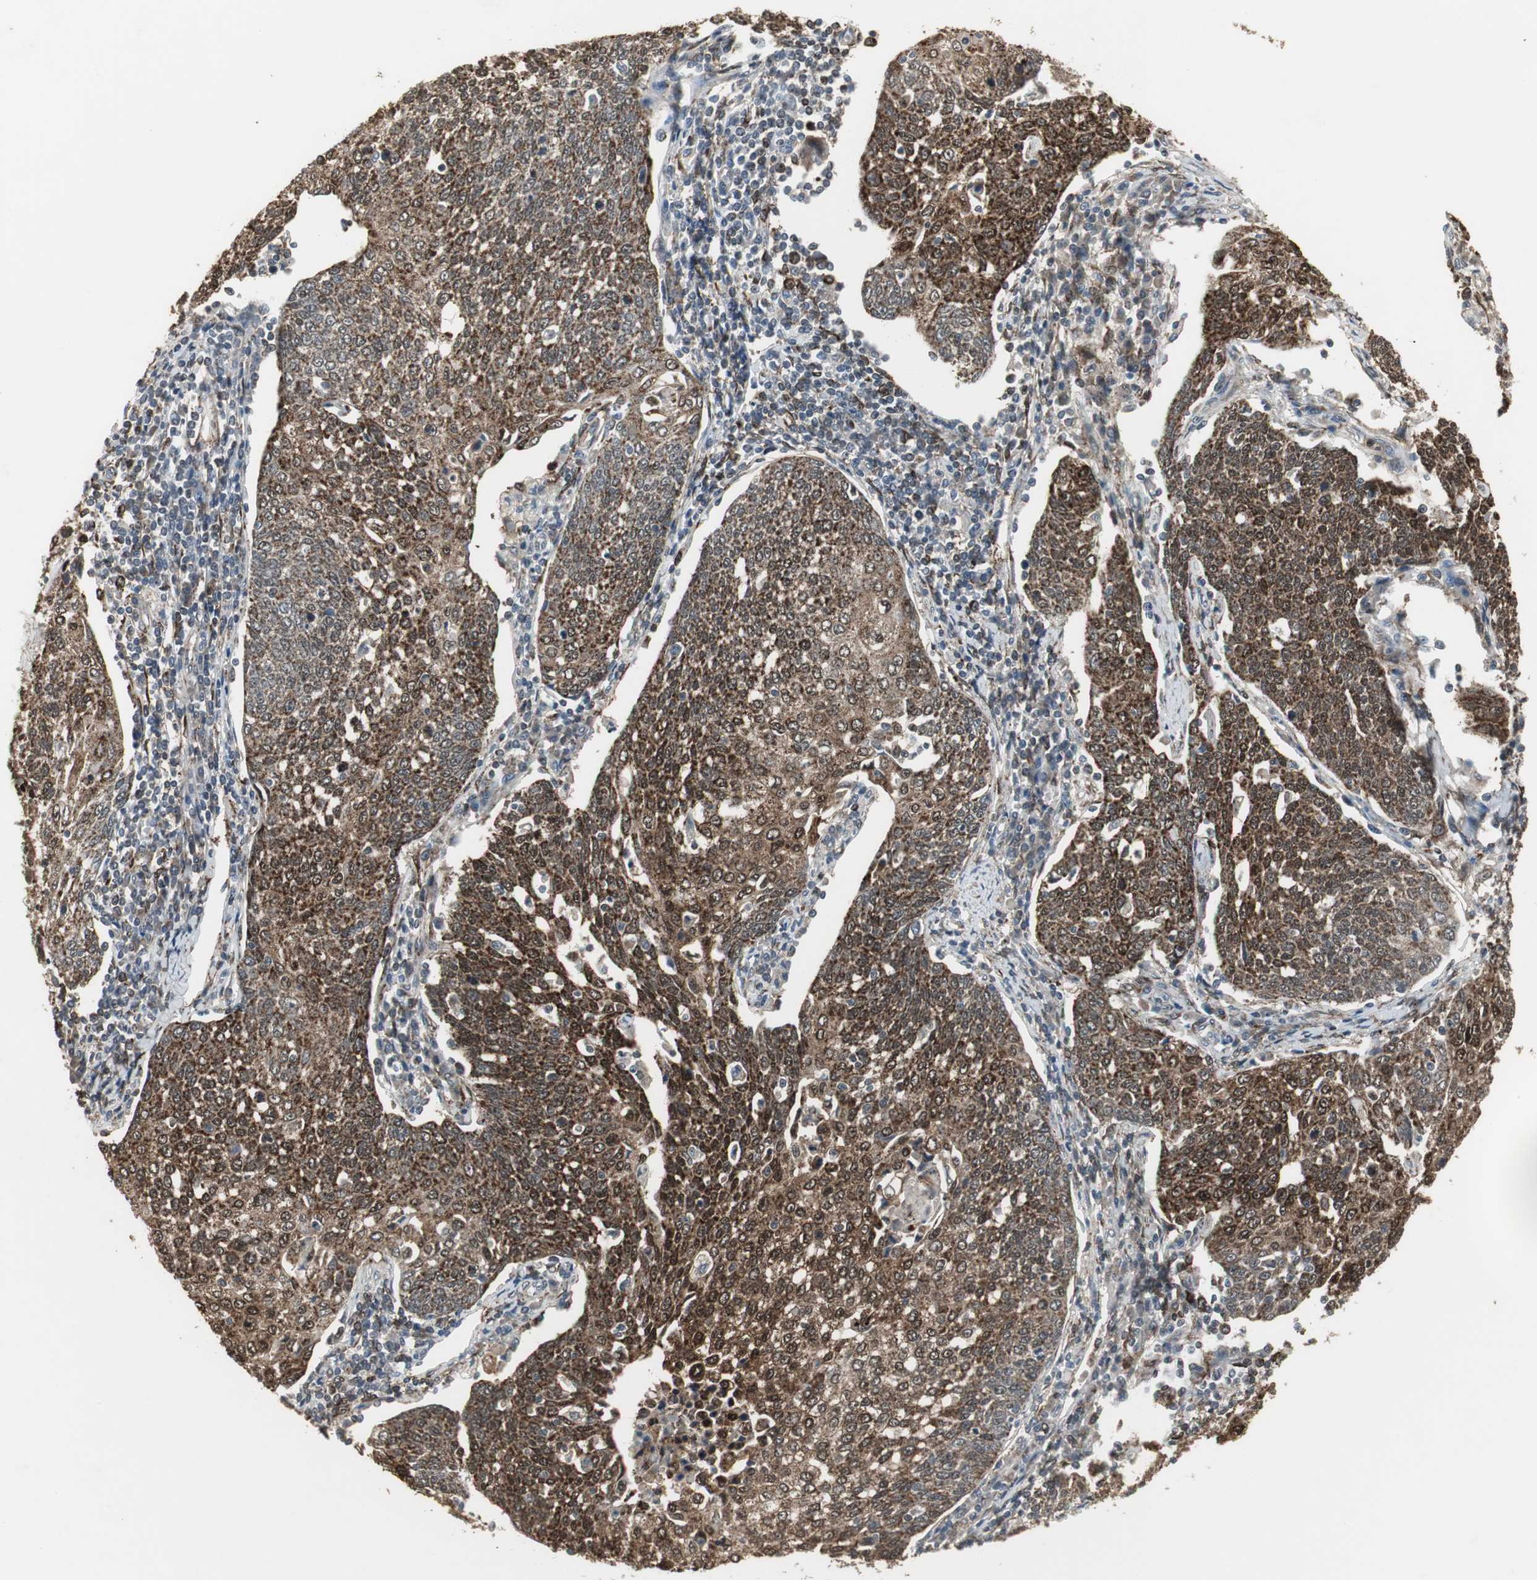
{"staining": {"intensity": "strong", "quantity": ">75%", "location": "cytoplasmic/membranous,nuclear"}, "tissue": "cervical cancer", "cell_type": "Tumor cells", "image_type": "cancer", "snomed": [{"axis": "morphology", "description": "Squamous cell carcinoma, NOS"}, {"axis": "topography", "description": "Cervix"}], "caption": "Immunohistochemistry (IHC) photomicrograph of neoplastic tissue: human squamous cell carcinoma (cervical) stained using IHC displays high levels of strong protein expression localized specifically in the cytoplasmic/membranous and nuclear of tumor cells, appearing as a cytoplasmic/membranous and nuclear brown color.", "gene": "PLIN3", "patient": {"sex": "female", "age": 34}}